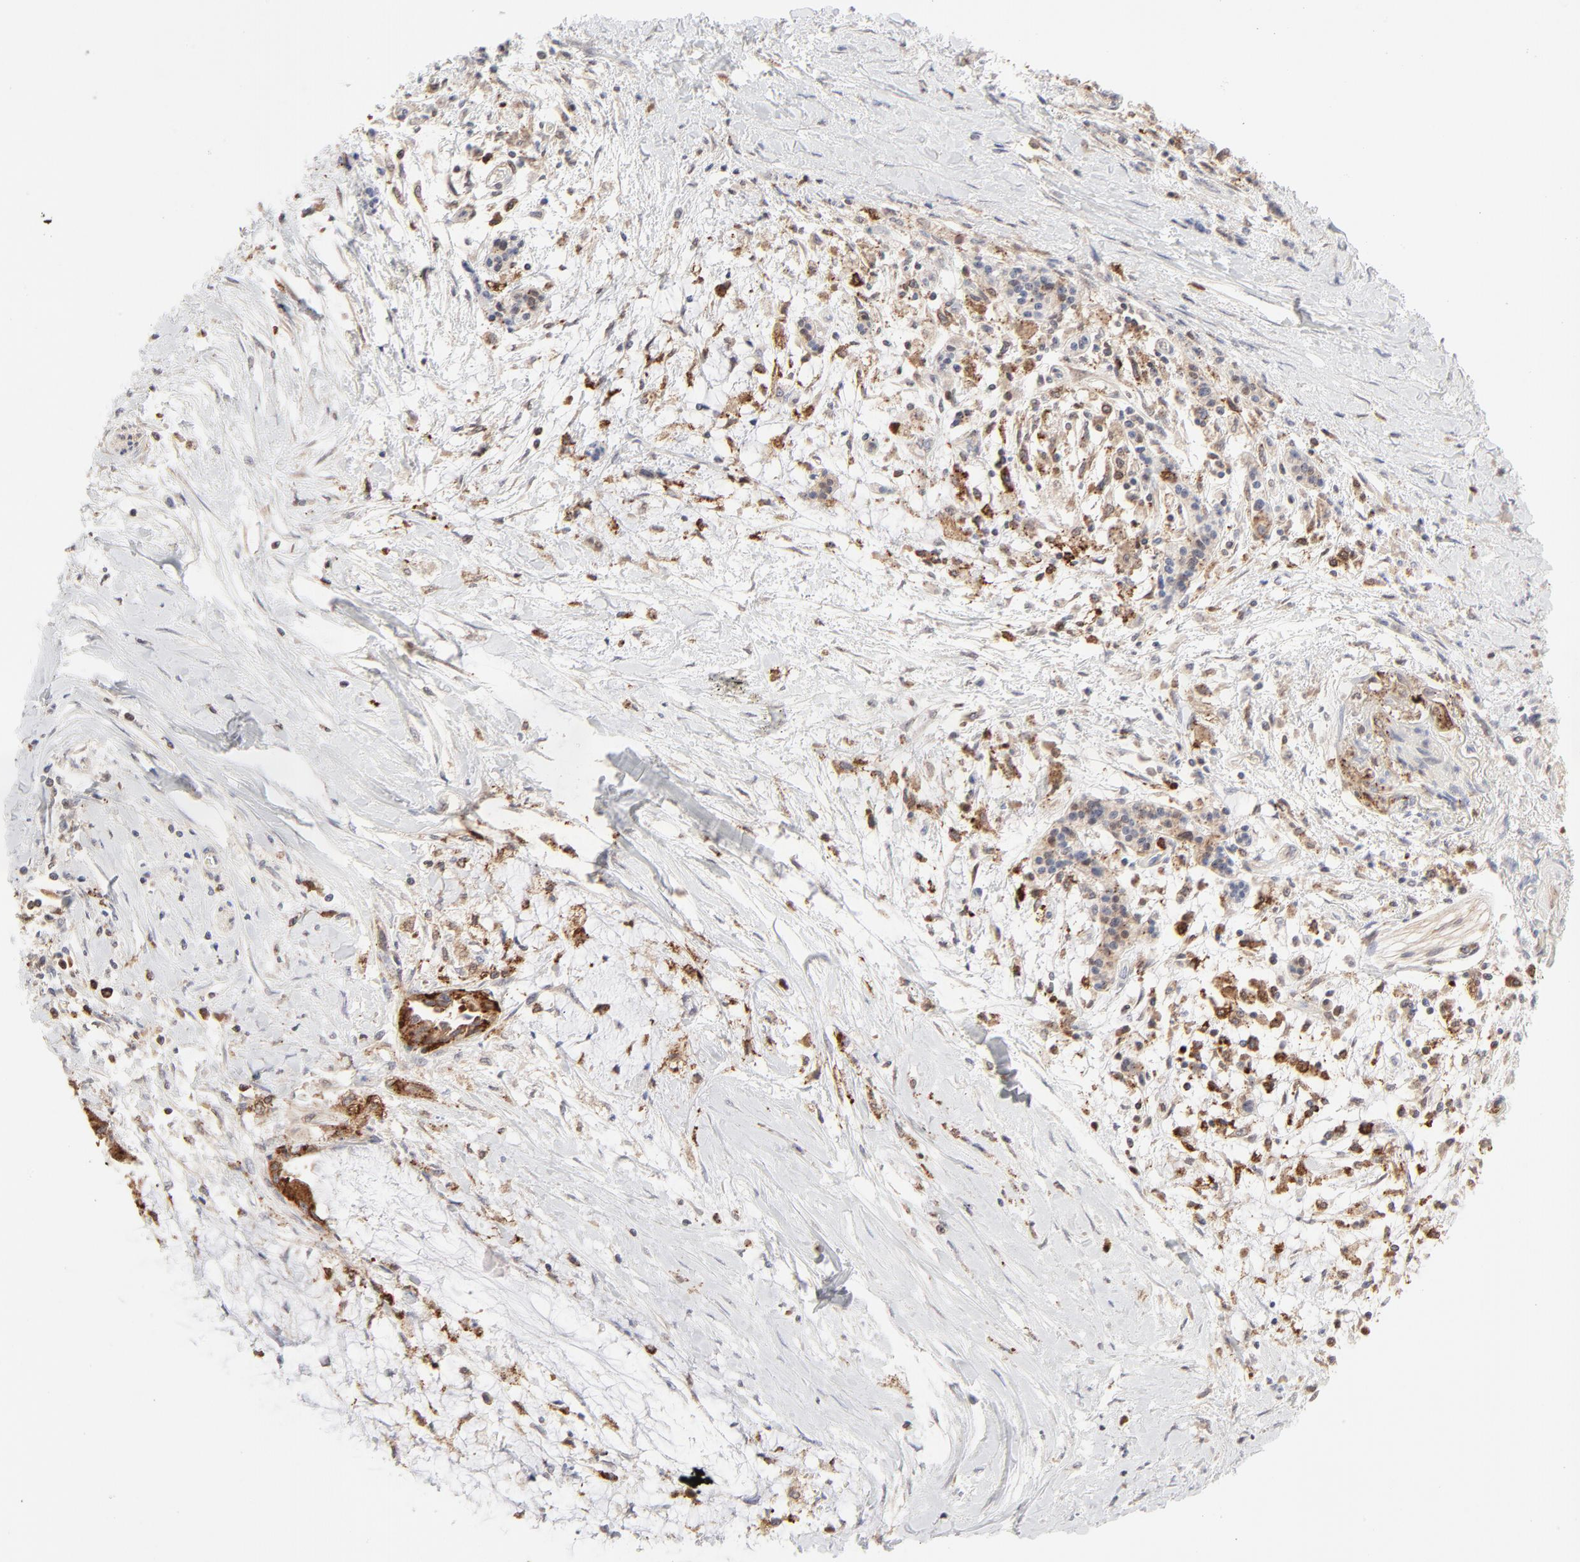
{"staining": {"intensity": "weak", "quantity": "25%-75%", "location": "cytoplasmic/membranous"}, "tissue": "pancreatic cancer", "cell_type": "Tumor cells", "image_type": "cancer", "snomed": [{"axis": "morphology", "description": "Adenocarcinoma, NOS"}, {"axis": "topography", "description": "Pancreas"}], "caption": "Tumor cells reveal low levels of weak cytoplasmic/membranous expression in about 25%-75% of cells in human pancreatic adenocarcinoma. (brown staining indicates protein expression, while blue staining denotes nuclei).", "gene": "CDK6", "patient": {"sex": "female", "age": 64}}